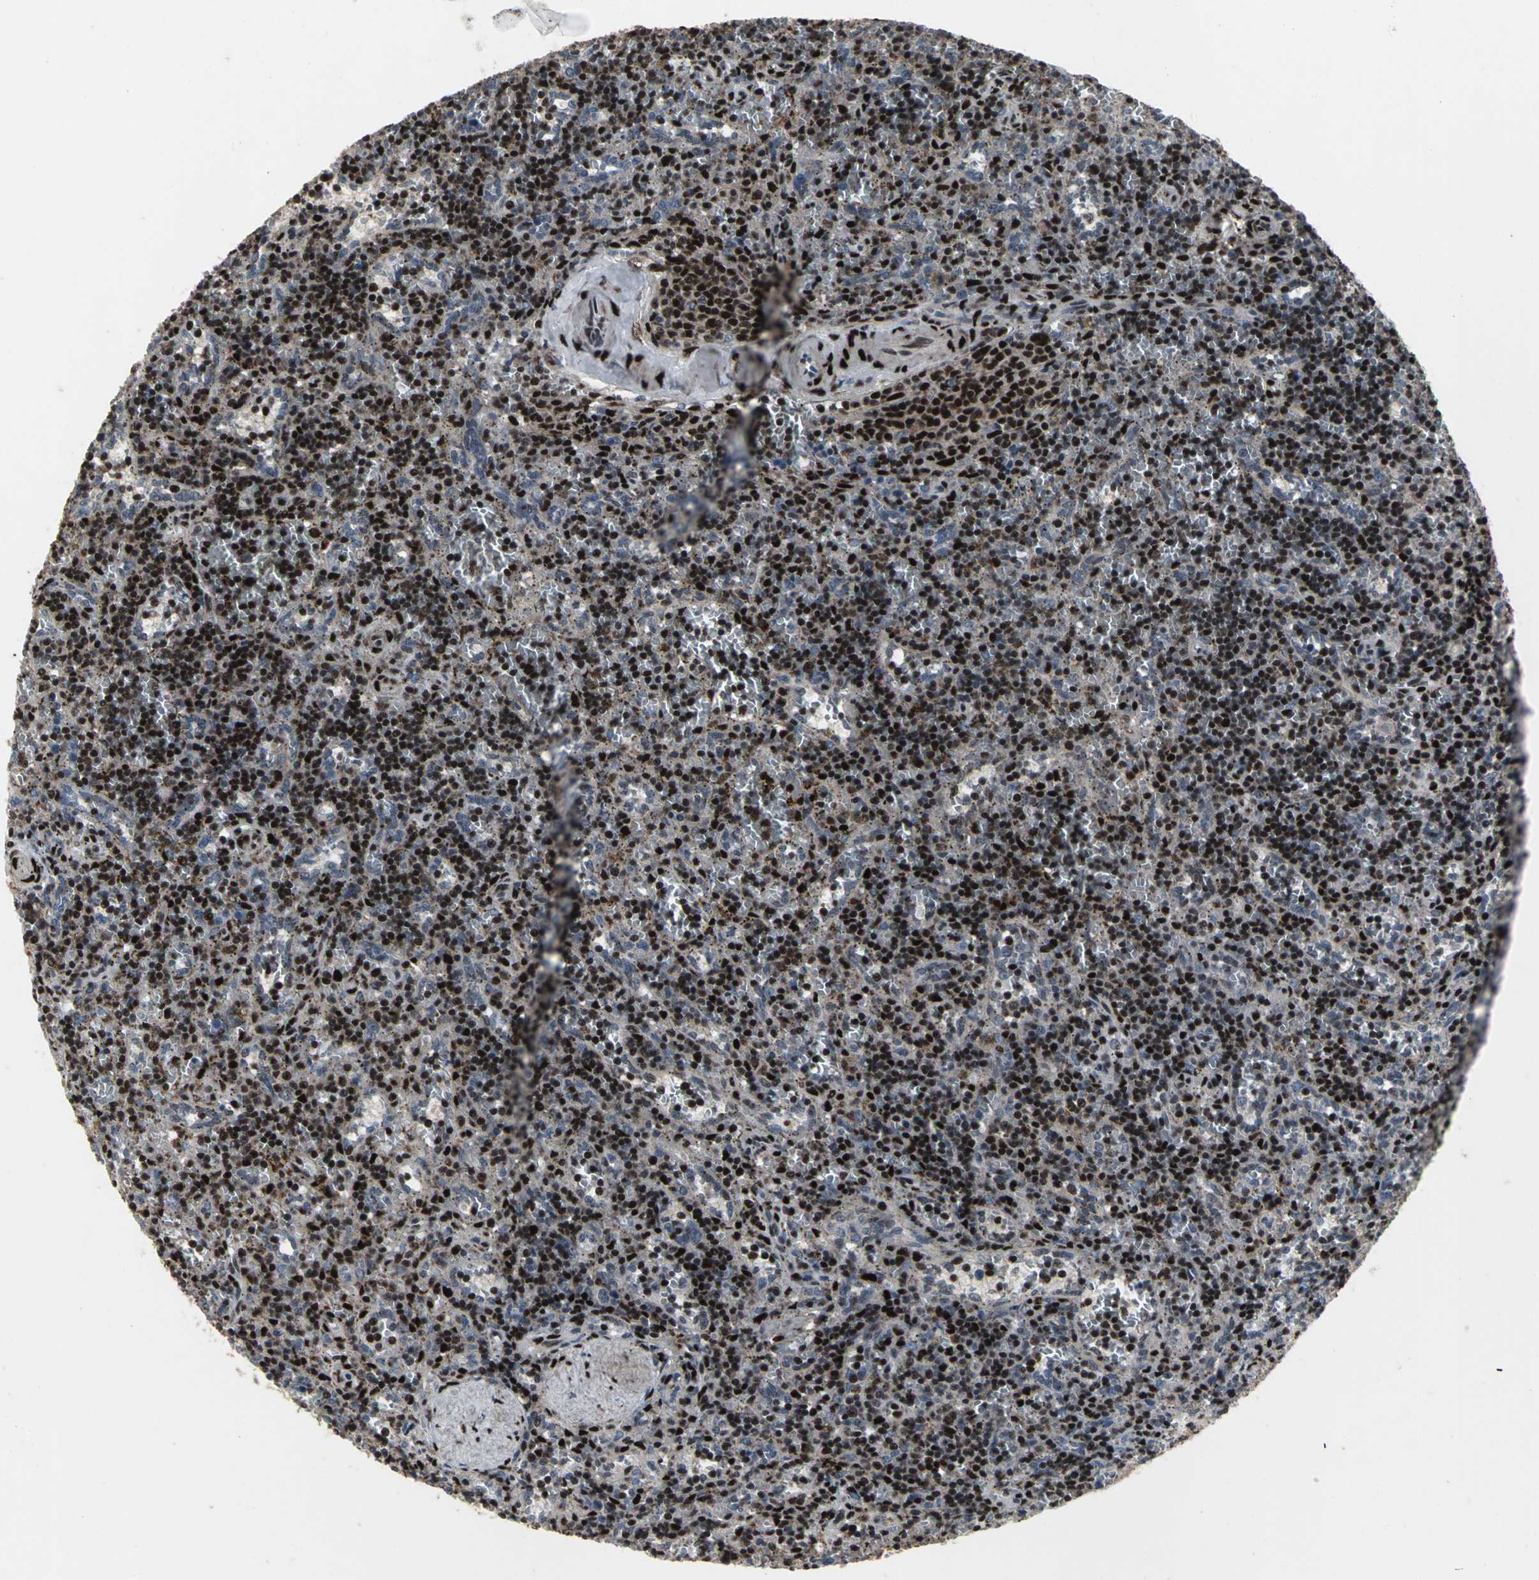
{"staining": {"intensity": "strong", "quantity": ">75%", "location": "nuclear"}, "tissue": "lymphoma", "cell_type": "Tumor cells", "image_type": "cancer", "snomed": [{"axis": "morphology", "description": "Malignant lymphoma, non-Hodgkin's type, Low grade"}, {"axis": "topography", "description": "Spleen"}], "caption": "Brown immunohistochemical staining in human lymphoma reveals strong nuclear staining in approximately >75% of tumor cells.", "gene": "SRF", "patient": {"sex": "male", "age": 73}}